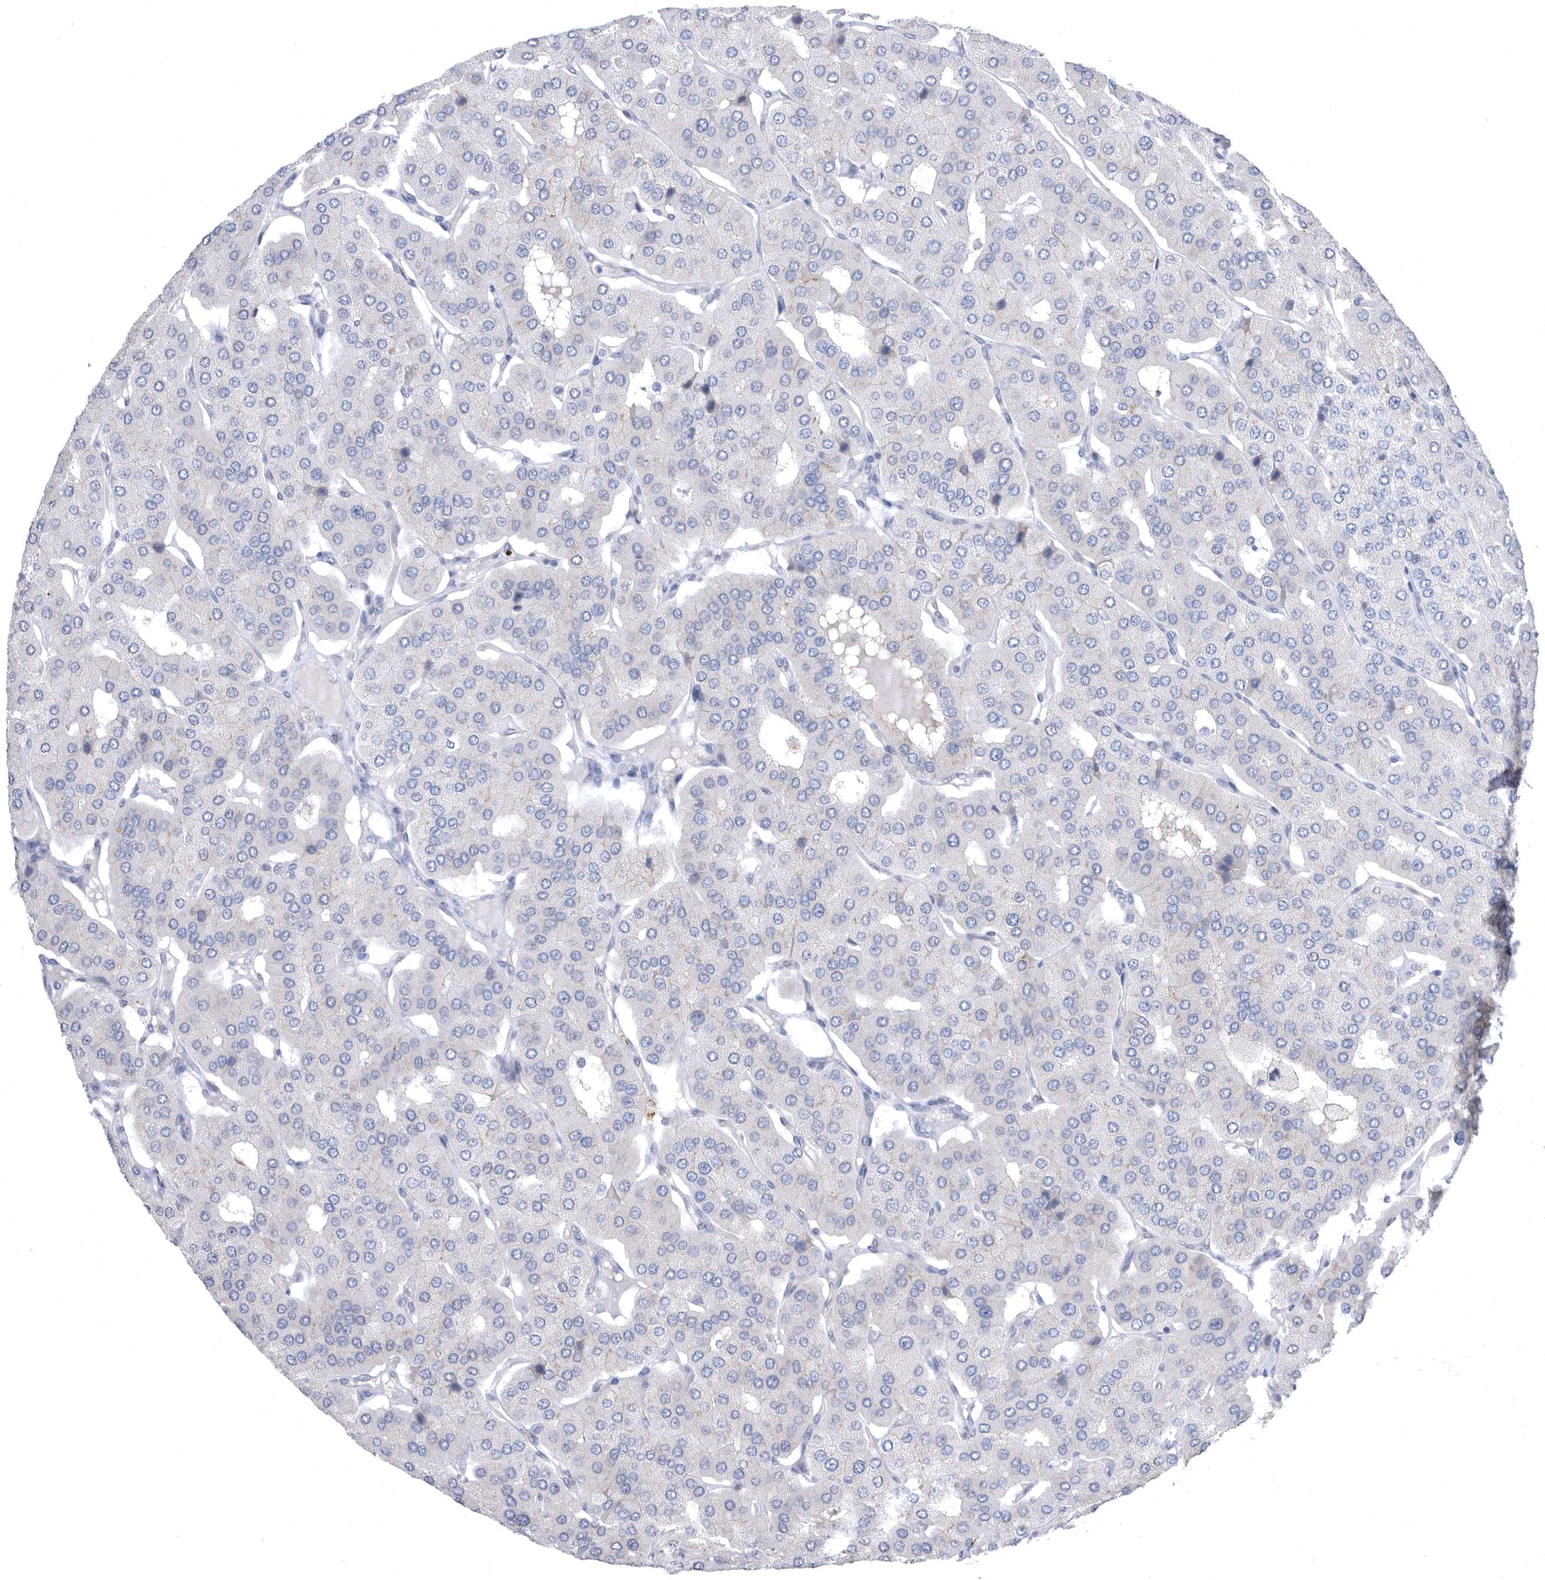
{"staining": {"intensity": "negative", "quantity": "none", "location": "none"}, "tissue": "parathyroid gland", "cell_type": "Glandular cells", "image_type": "normal", "snomed": [{"axis": "morphology", "description": "Normal tissue, NOS"}, {"axis": "morphology", "description": "Adenoma, NOS"}, {"axis": "topography", "description": "Parathyroid gland"}], "caption": "Immunohistochemical staining of unremarkable parathyroid gland reveals no significant expression in glandular cells. (Brightfield microscopy of DAB (3,3'-diaminobenzidine) immunohistochemistry (IHC) at high magnification).", "gene": "CCT4", "patient": {"sex": "female", "age": 86}}